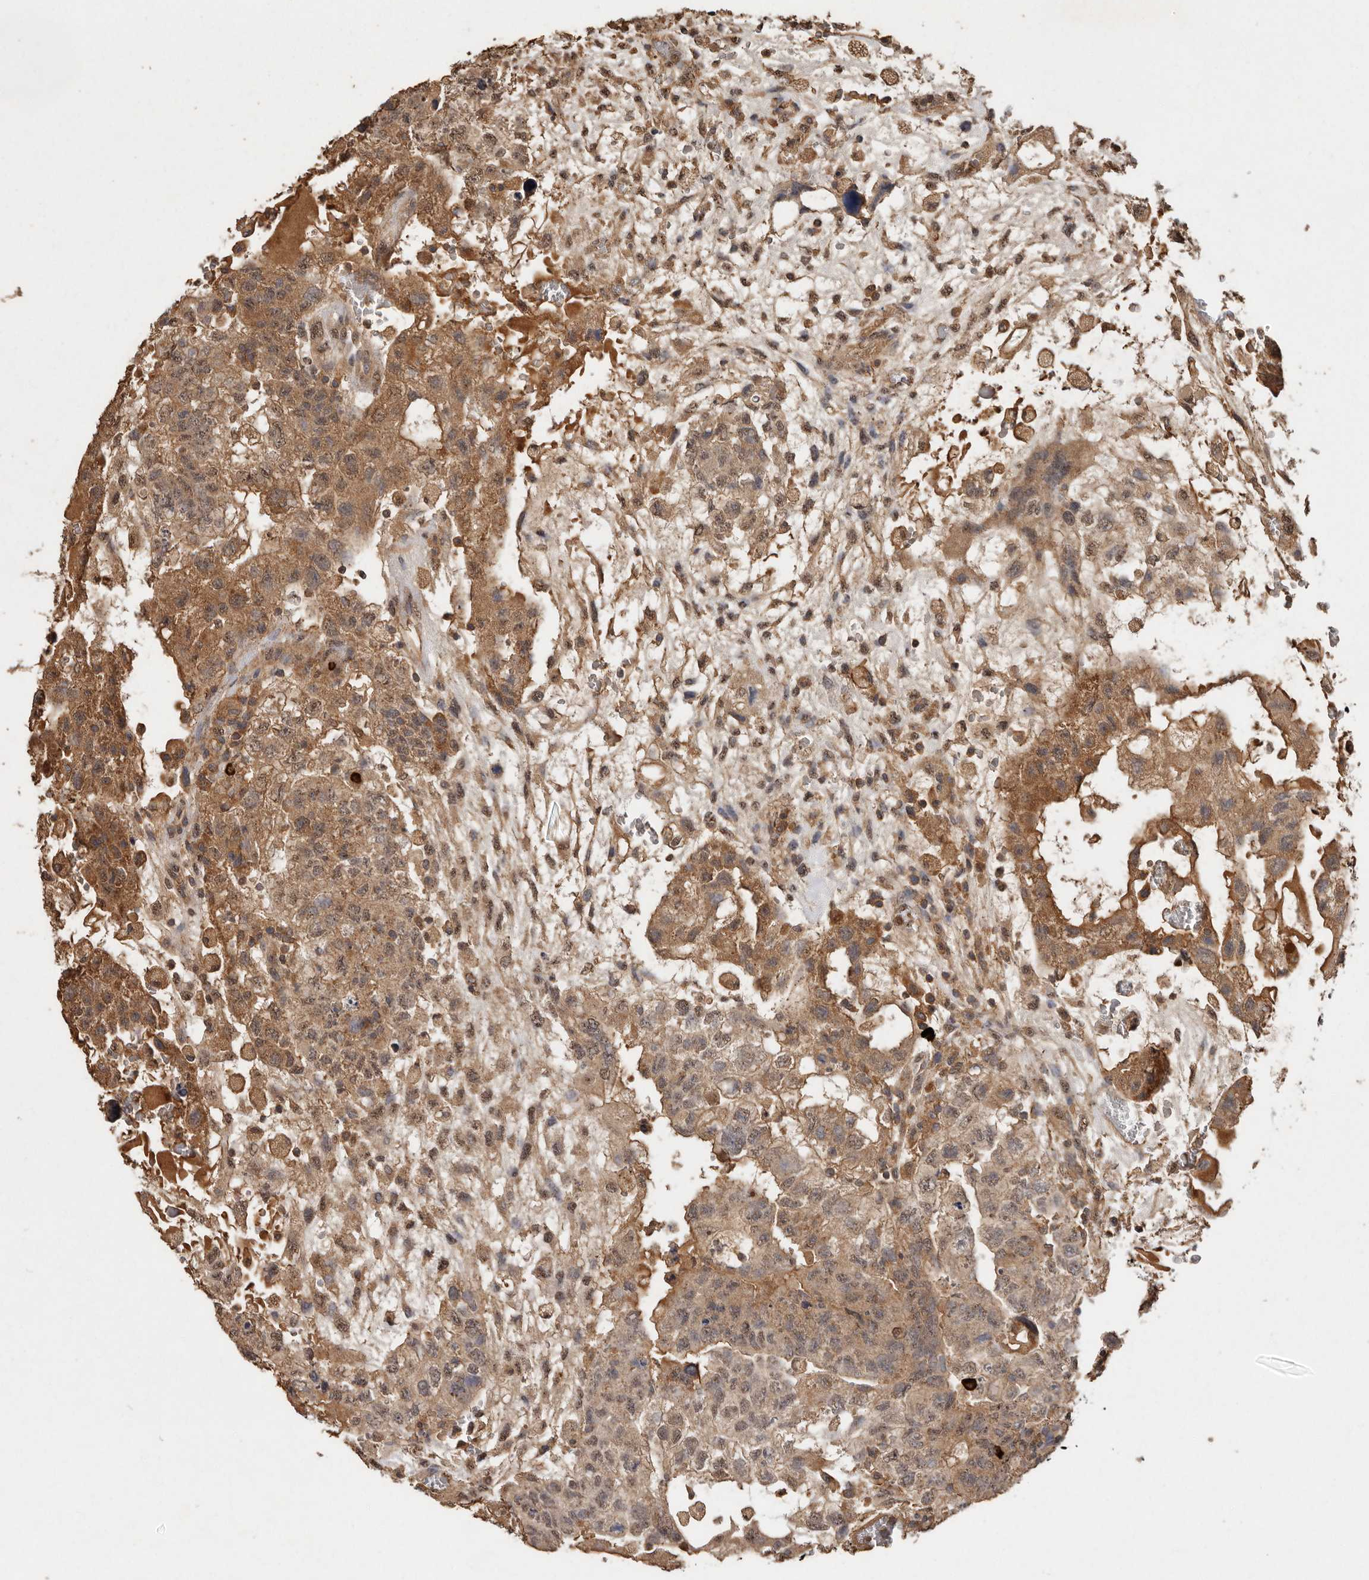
{"staining": {"intensity": "moderate", "quantity": ">75%", "location": "cytoplasmic/membranous,nuclear"}, "tissue": "testis cancer", "cell_type": "Tumor cells", "image_type": "cancer", "snomed": [{"axis": "morphology", "description": "Carcinoma, Embryonal, NOS"}, {"axis": "topography", "description": "Testis"}], "caption": "Protein staining of testis cancer tissue exhibits moderate cytoplasmic/membranous and nuclear positivity in about >75% of tumor cells.", "gene": "RWDD1", "patient": {"sex": "male", "age": 36}}